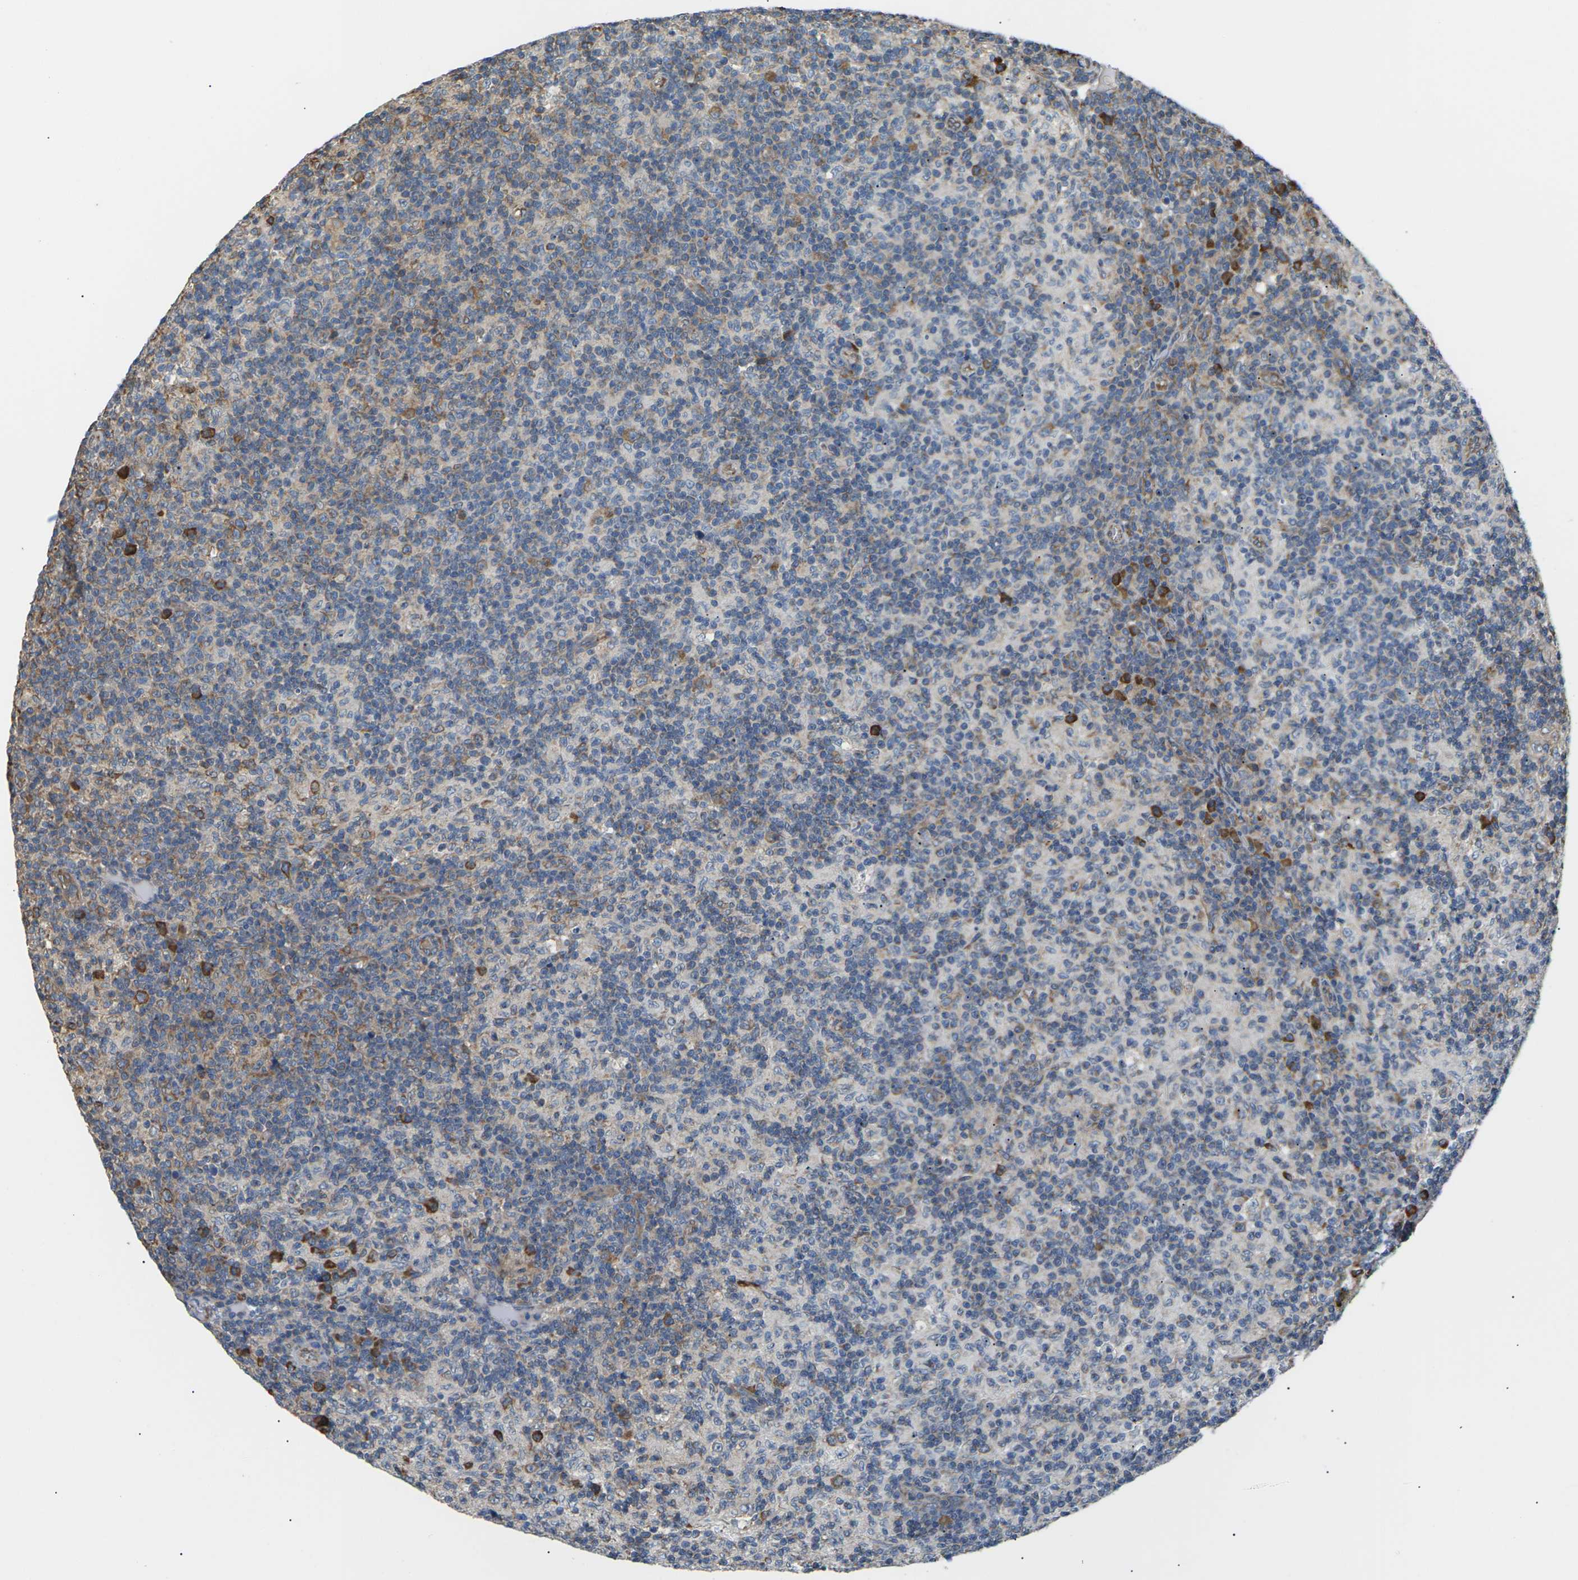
{"staining": {"intensity": "negative", "quantity": "none", "location": "none"}, "tissue": "lymph node", "cell_type": "Germinal center cells", "image_type": "normal", "snomed": [{"axis": "morphology", "description": "Normal tissue, NOS"}, {"axis": "morphology", "description": "Inflammation, NOS"}, {"axis": "topography", "description": "Lymph node"}], "caption": "The image reveals no staining of germinal center cells in benign lymph node. Brightfield microscopy of IHC stained with DAB (brown) and hematoxylin (blue), captured at high magnification.", "gene": "KLHDC8B", "patient": {"sex": "male", "age": 55}}